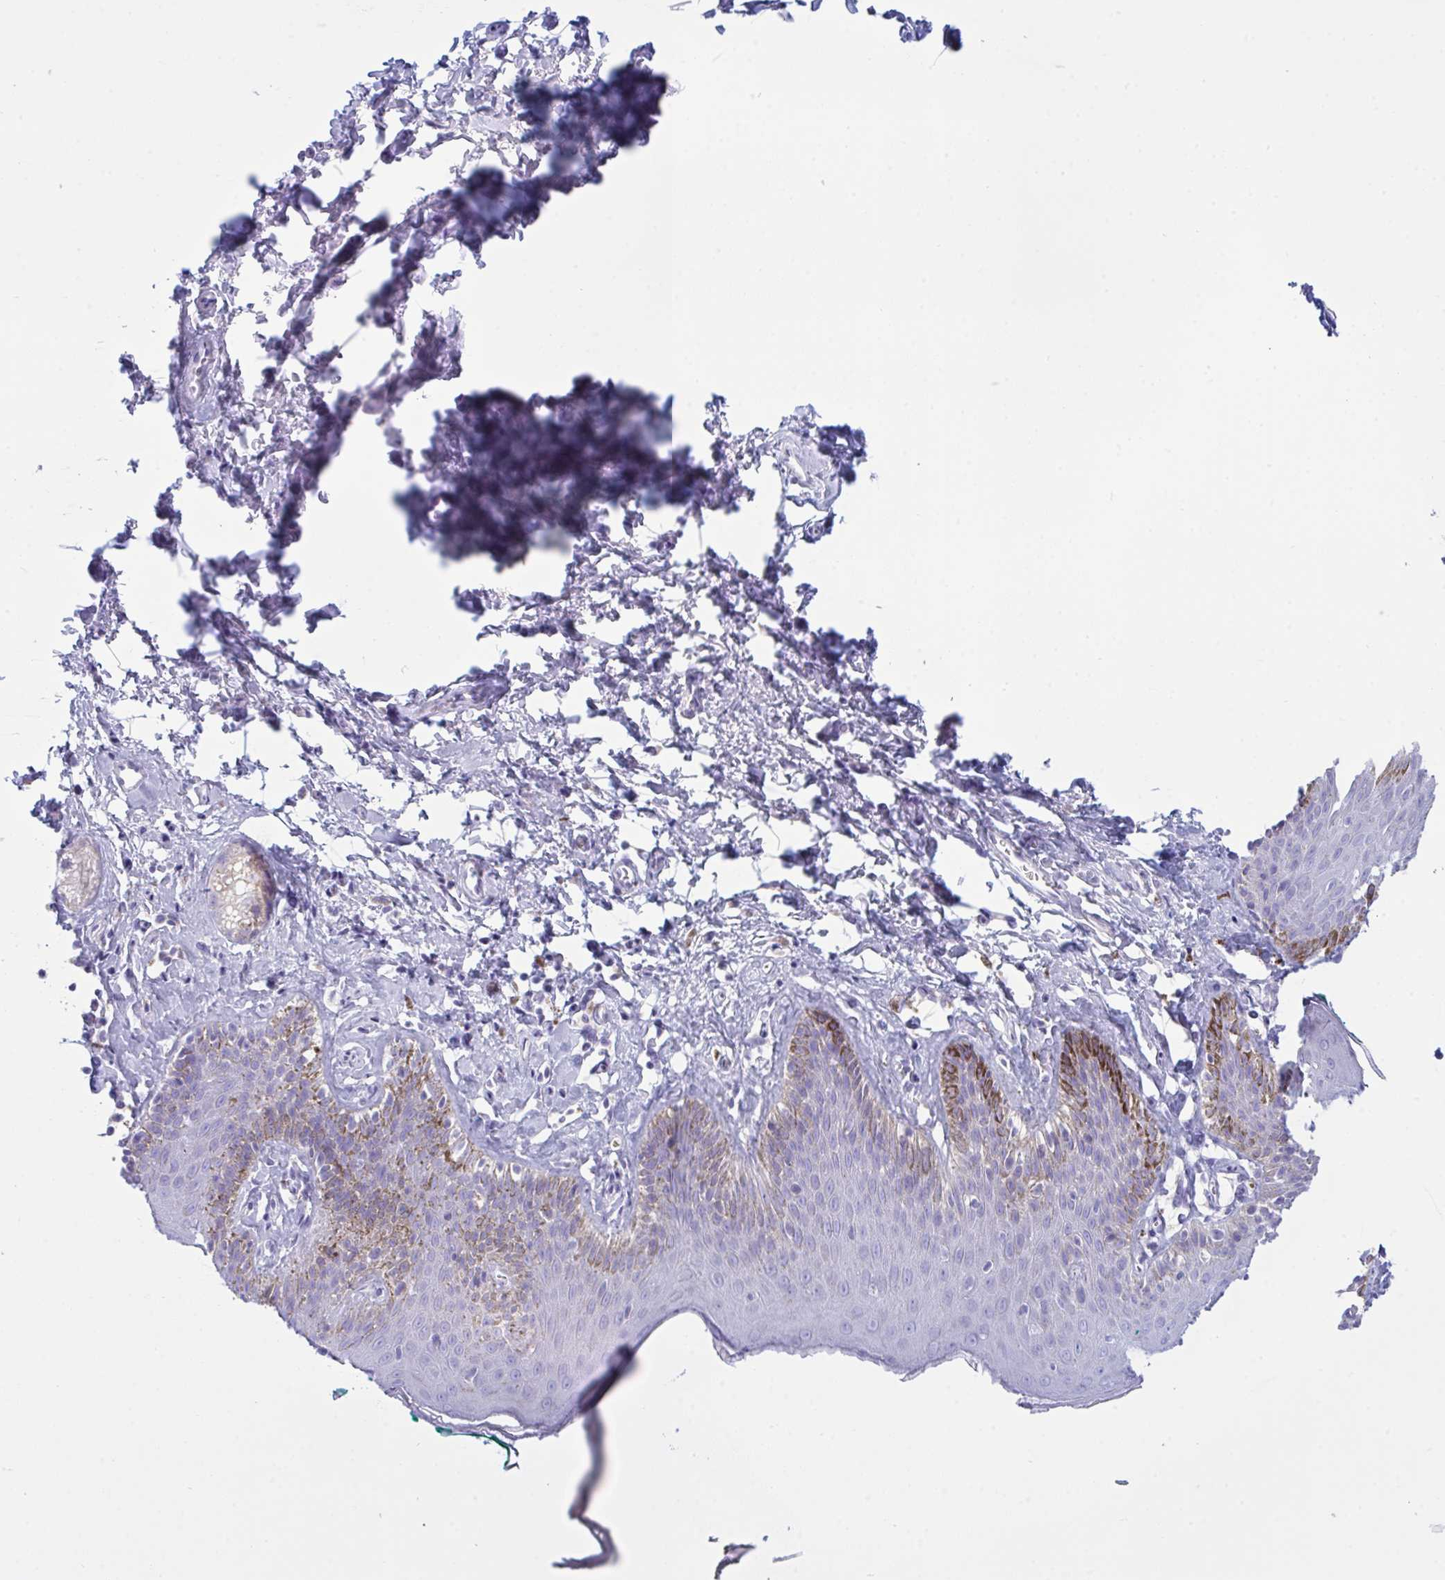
{"staining": {"intensity": "strong", "quantity": "<25%", "location": "cytoplasmic/membranous"}, "tissue": "skin", "cell_type": "Epidermal cells", "image_type": "normal", "snomed": [{"axis": "morphology", "description": "Normal tissue, NOS"}, {"axis": "topography", "description": "Vulva"}, {"axis": "topography", "description": "Peripheral nerve tissue"}], "caption": "Protein staining by IHC exhibits strong cytoplasmic/membranous staining in approximately <25% of epidermal cells in unremarkable skin. The protein is stained brown, and the nuclei are stained in blue (DAB (3,3'-diaminobenzidine) IHC with brightfield microscopy, high magnification).", "gene": "BBS1", "patient": {"sex": "female", "age": 66}}